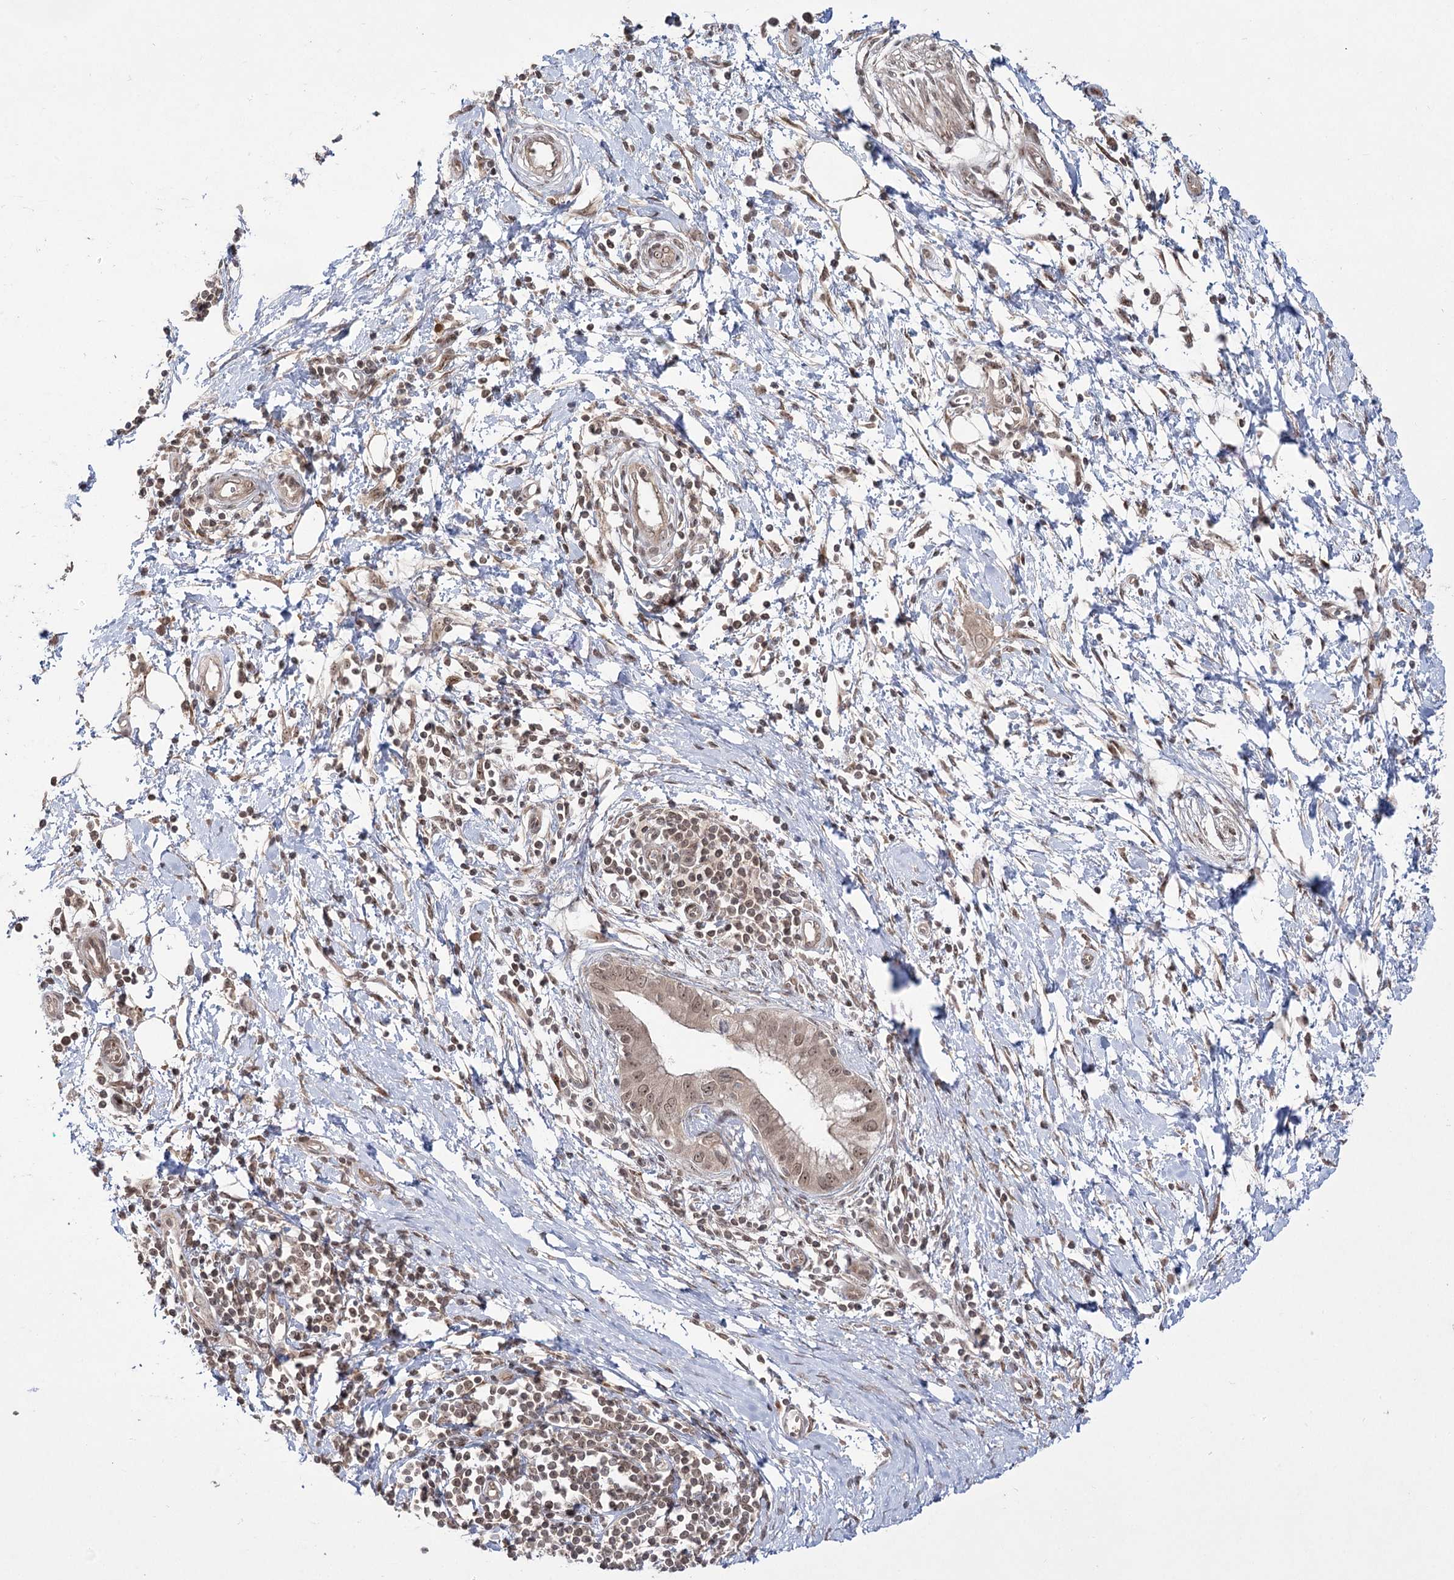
{"staining": {"intensity": "weak", "quantity": ">75%", "location": "nuclear"}, "tissue": "pancreatic cancer", "cell_type": "Tumor cells", "image_type": "cancer", "snomed": [{"axis": "morphology", "description": "Normal tissue, NOS"}, {"axis": "morphology", "description": "Adenocarcinoma, NOS"}, {"axis": "topography", "description": "Pancreas"}, {"axis": "topography", "description": "Peripheral nerve tissue"}], "caption": "Brown immunohistochemical staining in human adenocarcinoma (pancreatic) reveals weak nuclear staining in approximately >75% of tumor cells.", "gene": "HELQ", "patient": {"sex": "male", "age": 59}}